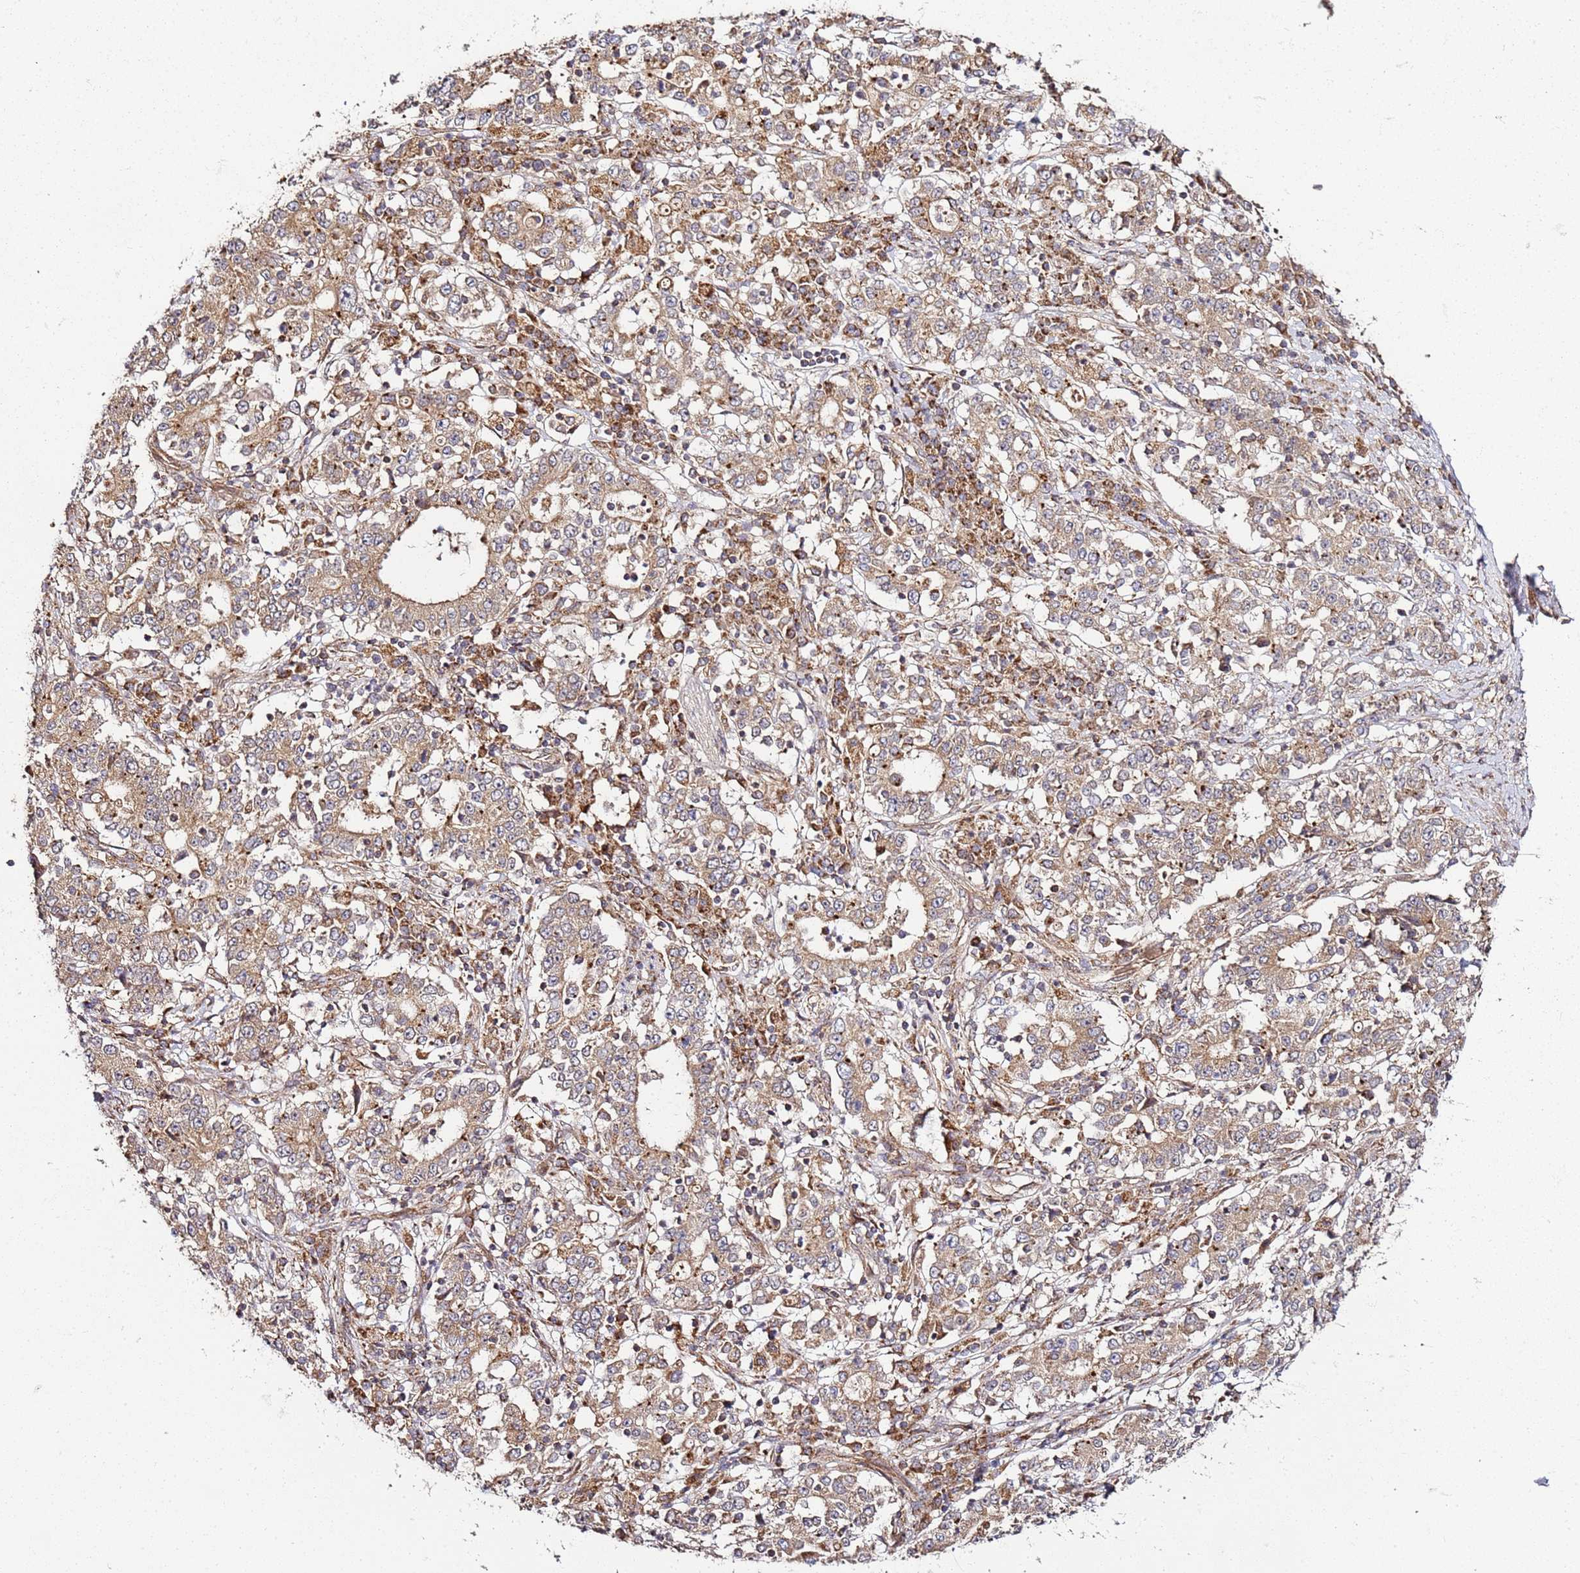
{"staining": {"intensity": "moderate", "quantity": ">75%", "location": "cytoplasmic/membranous"}, "tissue": "stomach cancer", "cell_type": "Tumor cells", "image_type": "cancer", "snomed": [{"axis": "morphology", "description": "Adenocarcinoma, NOS"}, {"axis": "topography", "description": "Stomach"}], "caption": "IHC (DAB (3,3'-diaminobenzidine)) staining of stomach adenocarcinoma demonstrates moderate cytoplasmic/membranous protein expression in about >75% of tumor cells.", "gene": "TM2D2", "patient": {"sex": "male", "age": 59}}